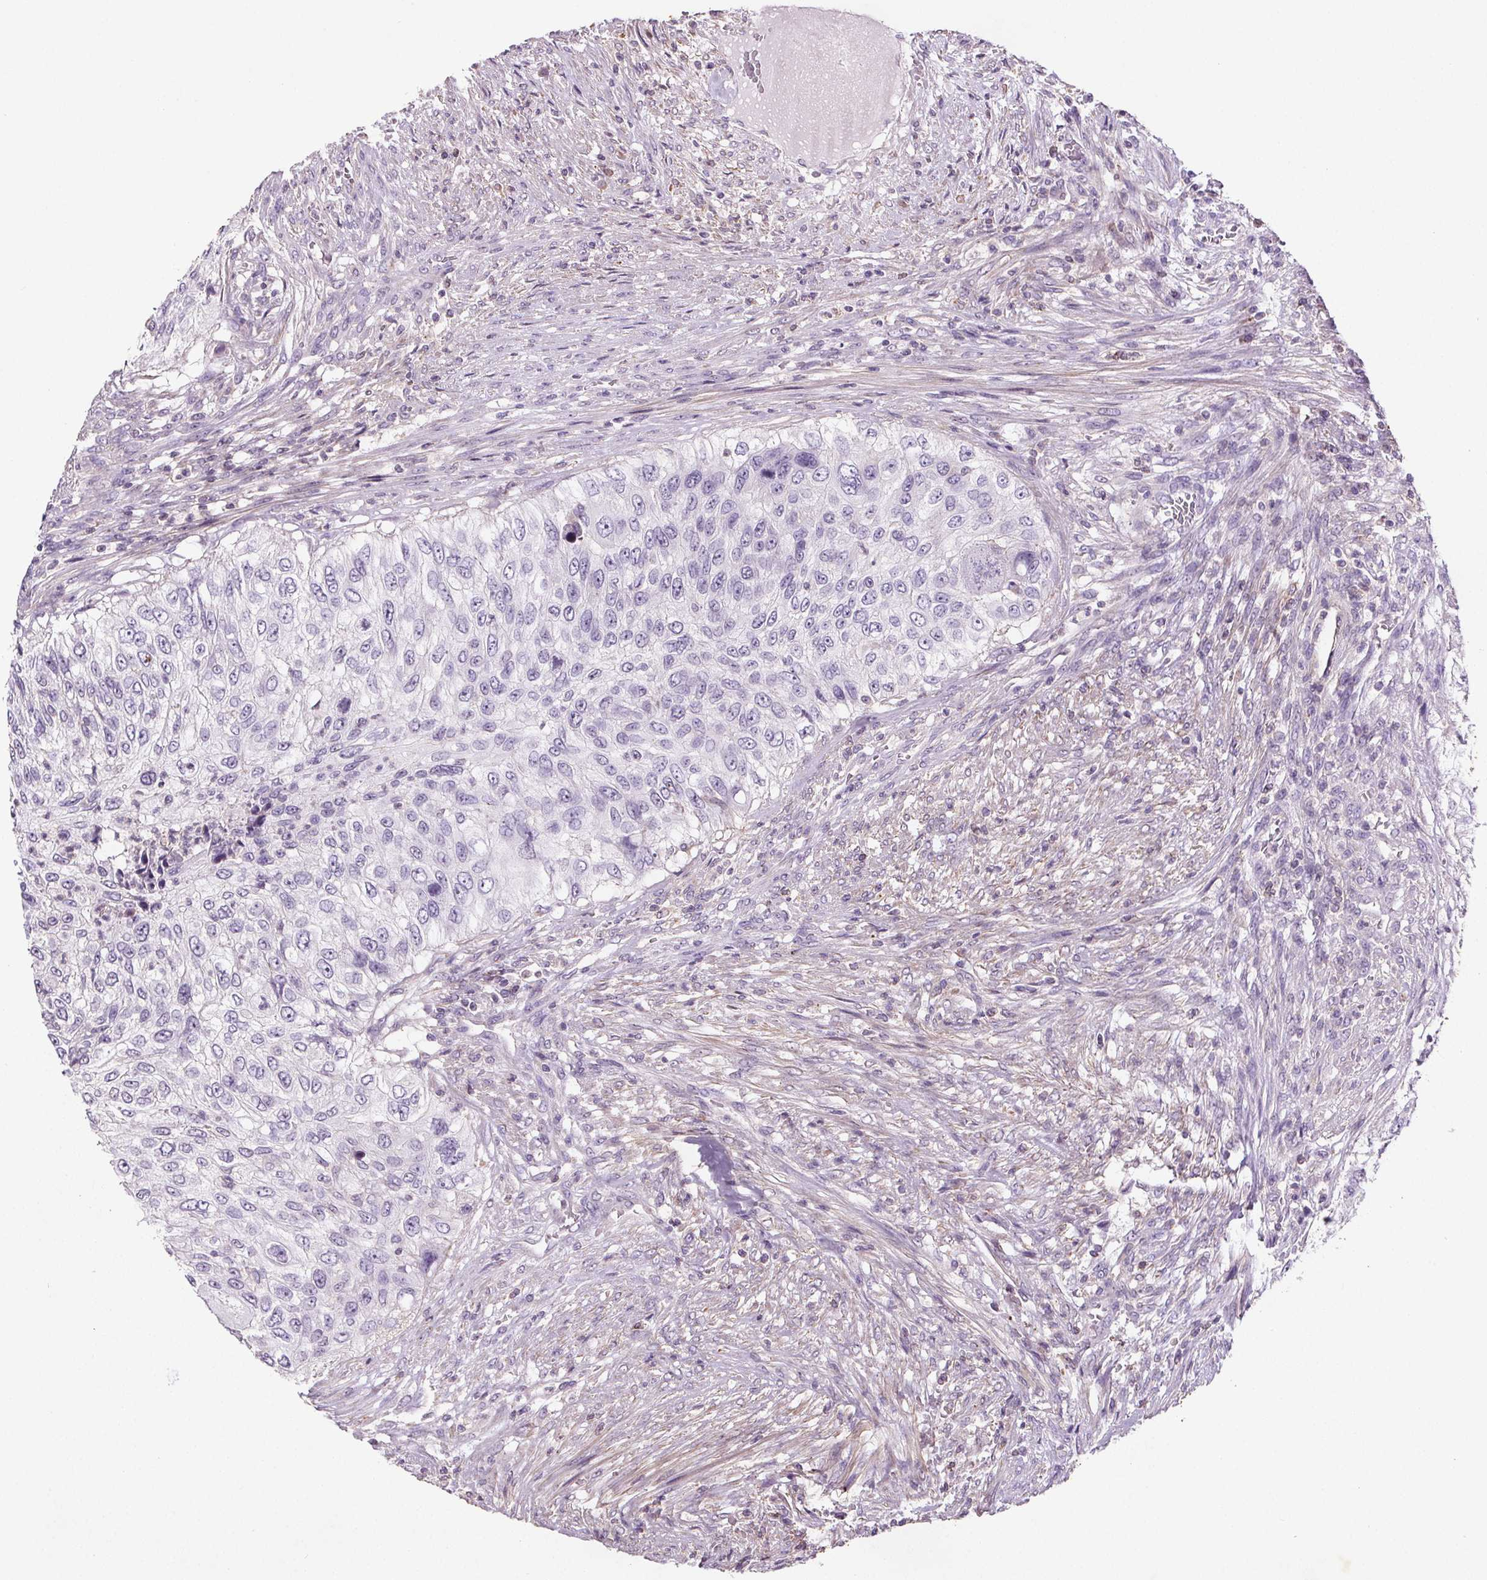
{"staining": {"intensity": "negative", "quantity": "none", "location": "none"}, "tissue": "urothelial cancer", "cell_type": "Tumor cells", "image_type": "cancer", "snomed": [{"axis": "morphology", "description": "Urothelial carcinoma, High grade"}, {"axis": "topography", "description": "Urinary bladder"}], "caption": "A micrograph of urothelial cancer stained for a protein shows no brown staining in tumor cells. (Stains: DAB (3,3'-diaminobenzidine) IHC with hematoxylin counter stain, Microscopy: brightfield microscopy at high magnification).", "gene": "C19orf84", "patient": {"sex": "female", "age": 60}}